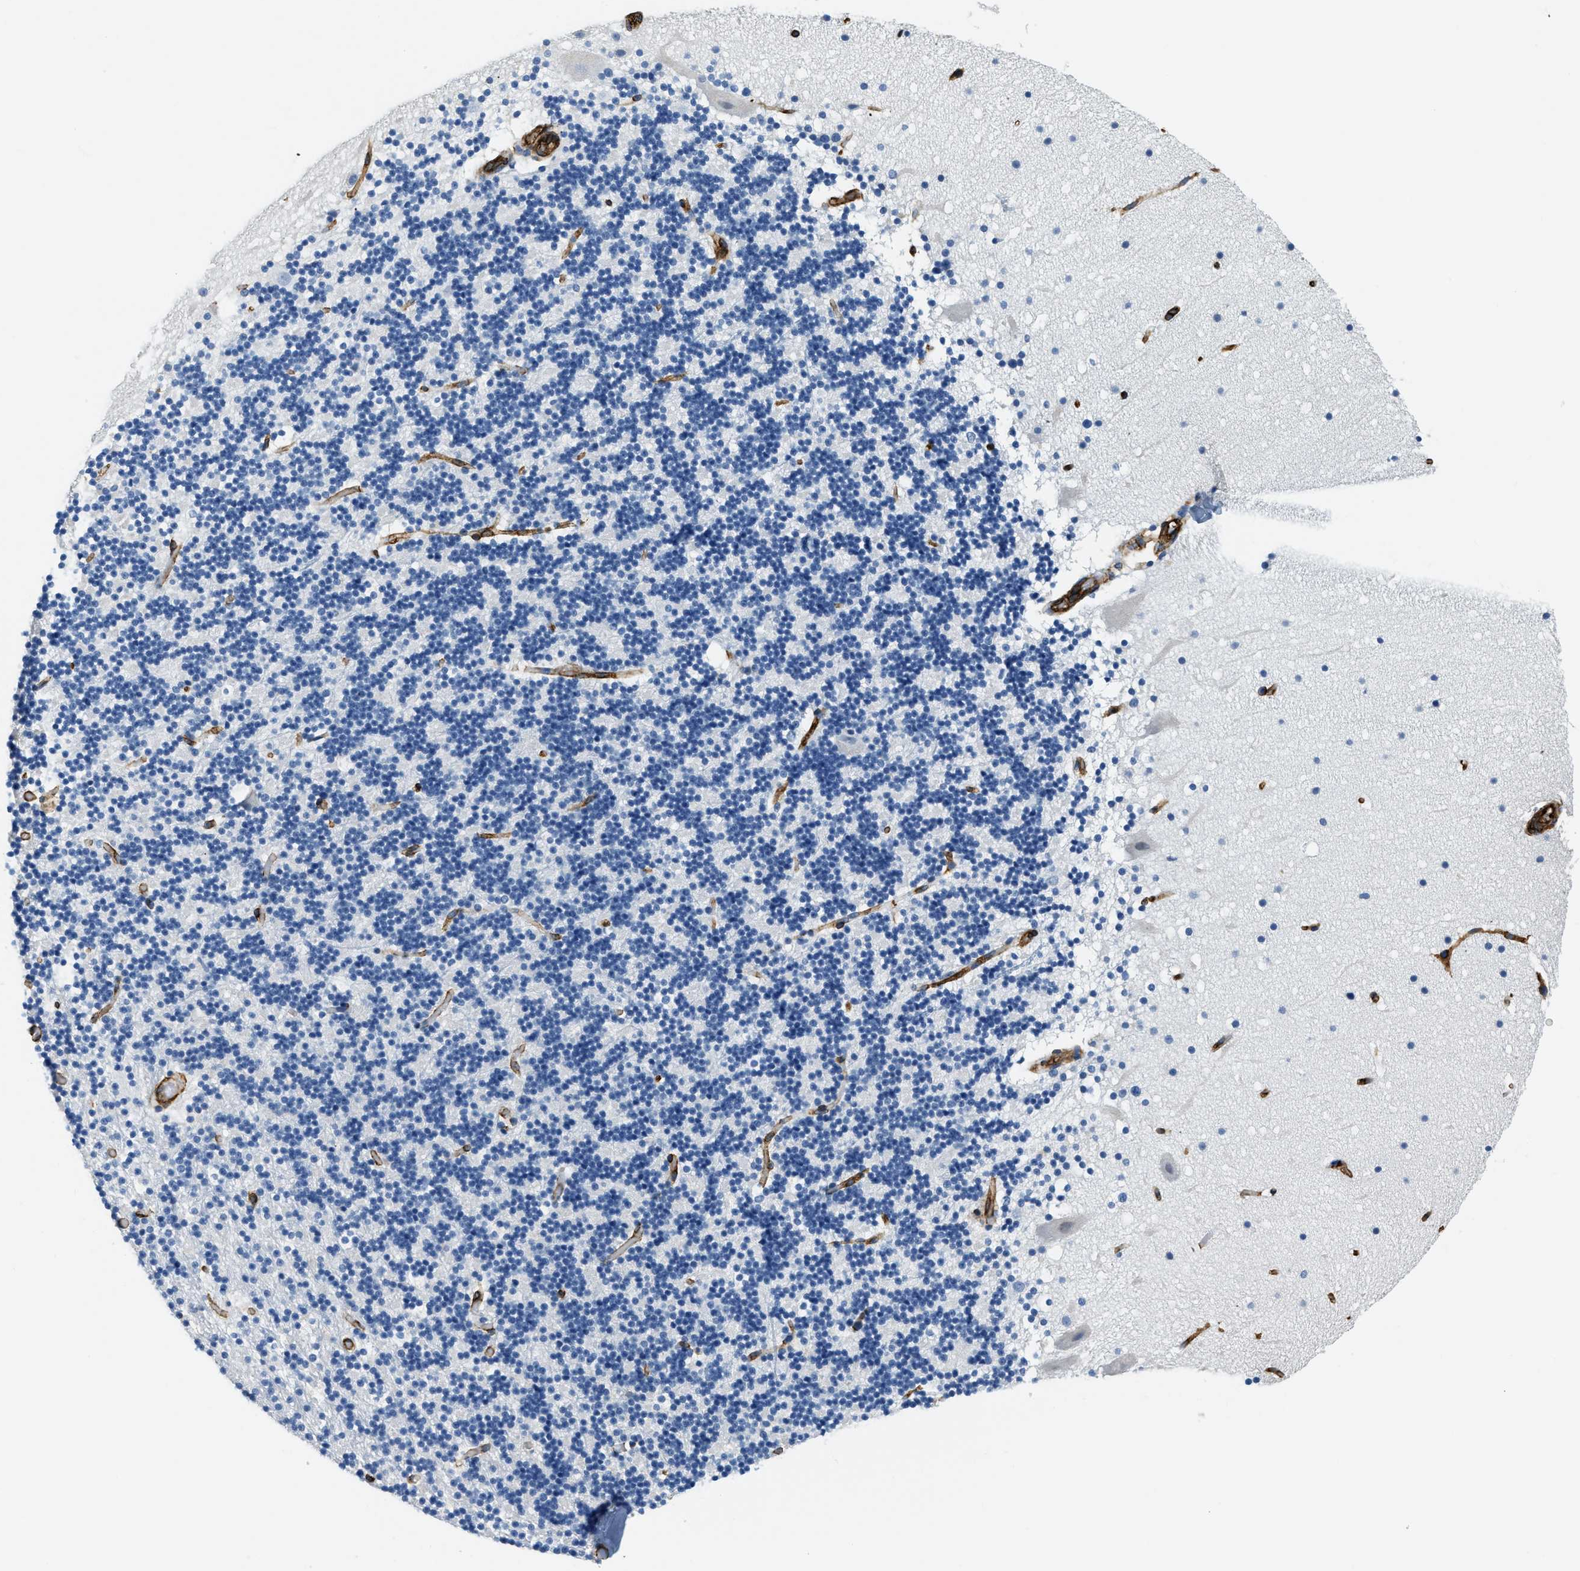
{"staining": {"intensity": "negative", "quantity": "none", "location": "none"}, "tissue": "cerebellum", "cell_type": "Cells in granular layer", "image_type": "normal", "snomed": [{"axis": "morphology", "description": "Normal tissue, NOS"}, {"axis": "topography", "description": "Cerebellum"}], "caption": "Protein analysis of unremarkable cerebellum reveals no significant expression in cells in granular layer.", "gene": "TMEM43", "patient": {"sex": "male", "age": 57}}